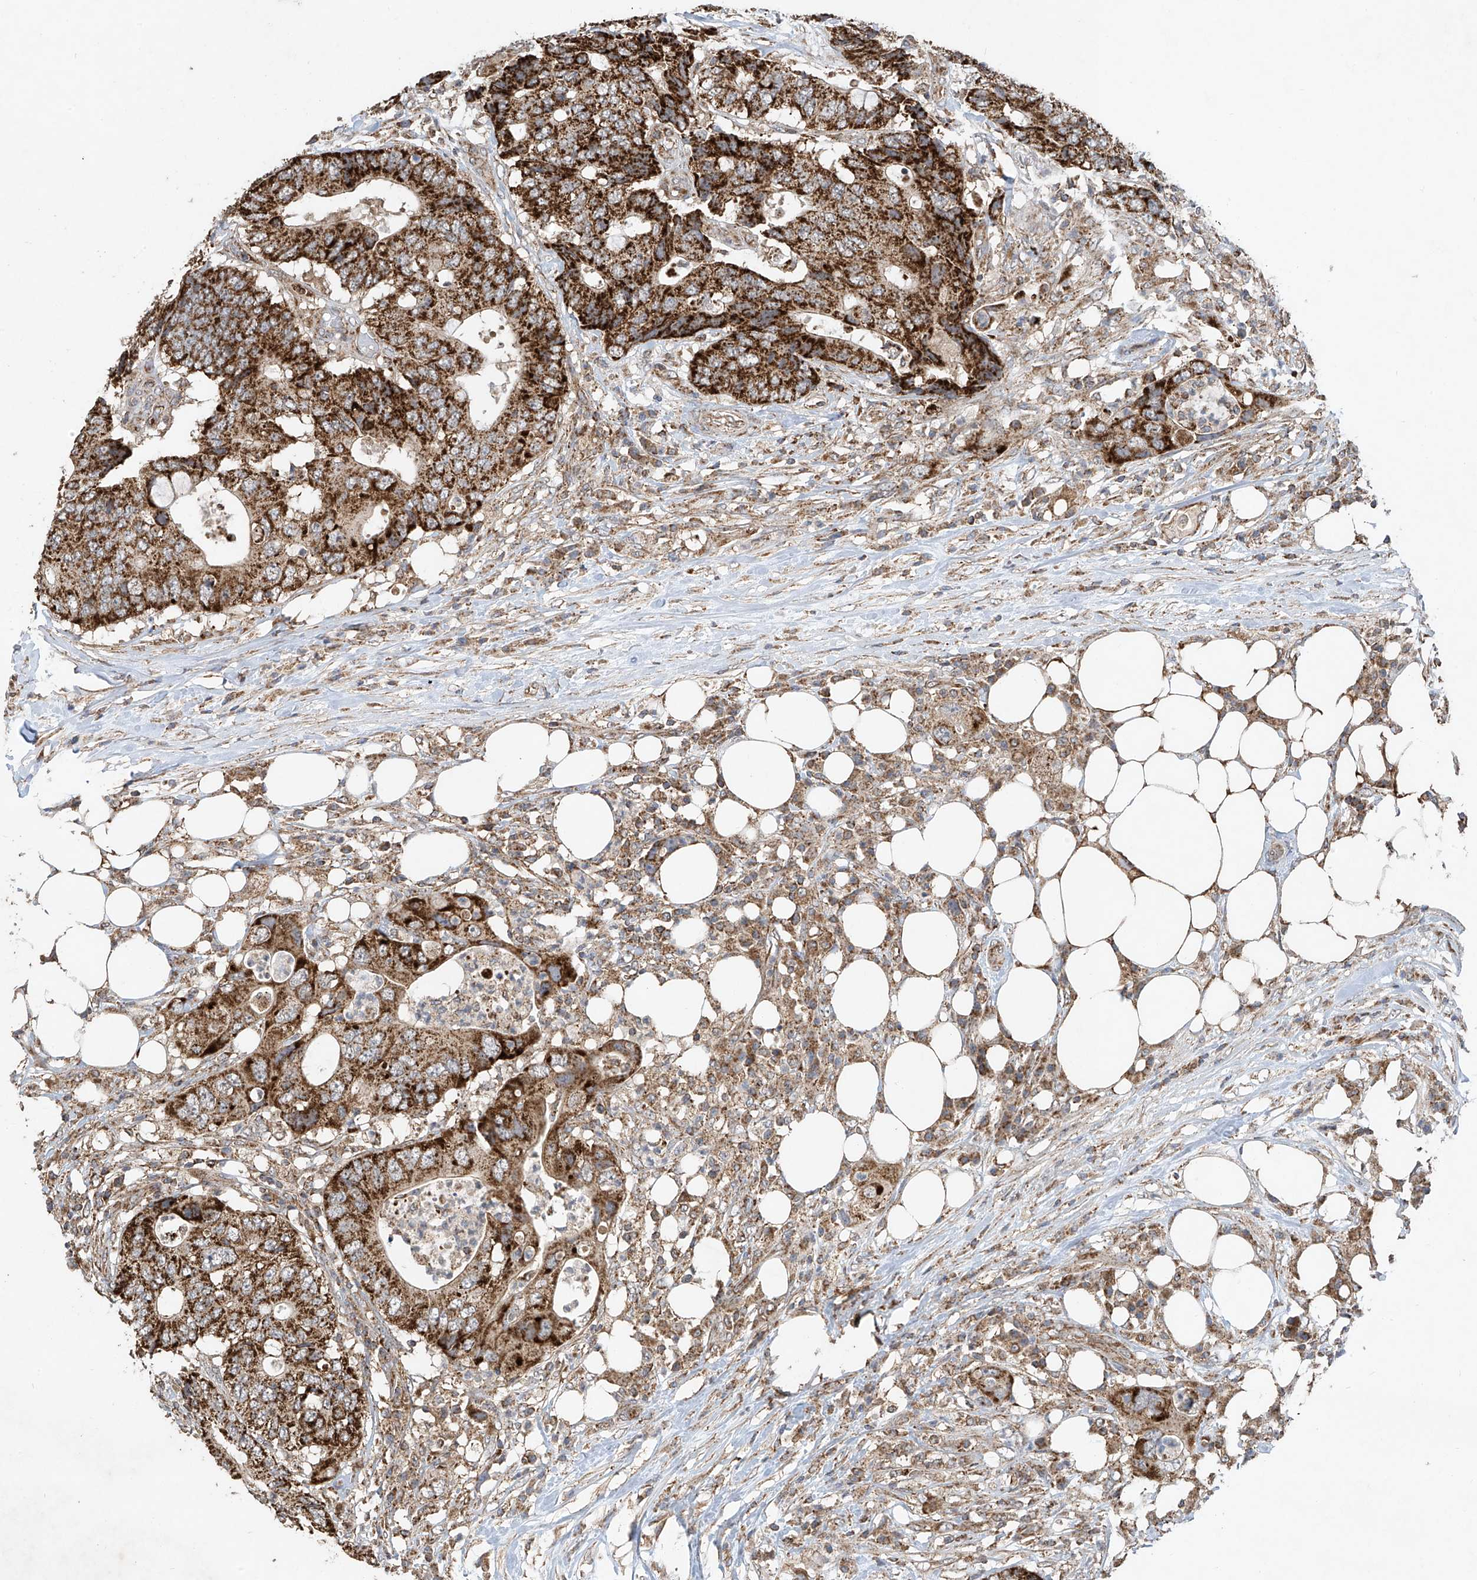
{"staining": {"intensity": "strong", "quantity": ">75%", "location": "cytoplasmic/membranous"}, "tissue": "colorectal cancer", "cell_type": "Tumor cells", "image_type": "cancer", "snomed": [{"axis": "morphology", "description": "Adenocarcinoma, NOS"}, {"axis": "topography", "description": "Colon"}], "caption": "Colorectal cancer stained with a brown dye displays strong cytoplasmic/membranous positive staining in about >75% of tumor cells.", "gene": "UQCC1", "patient": {"sex": "male", "age": 71}}